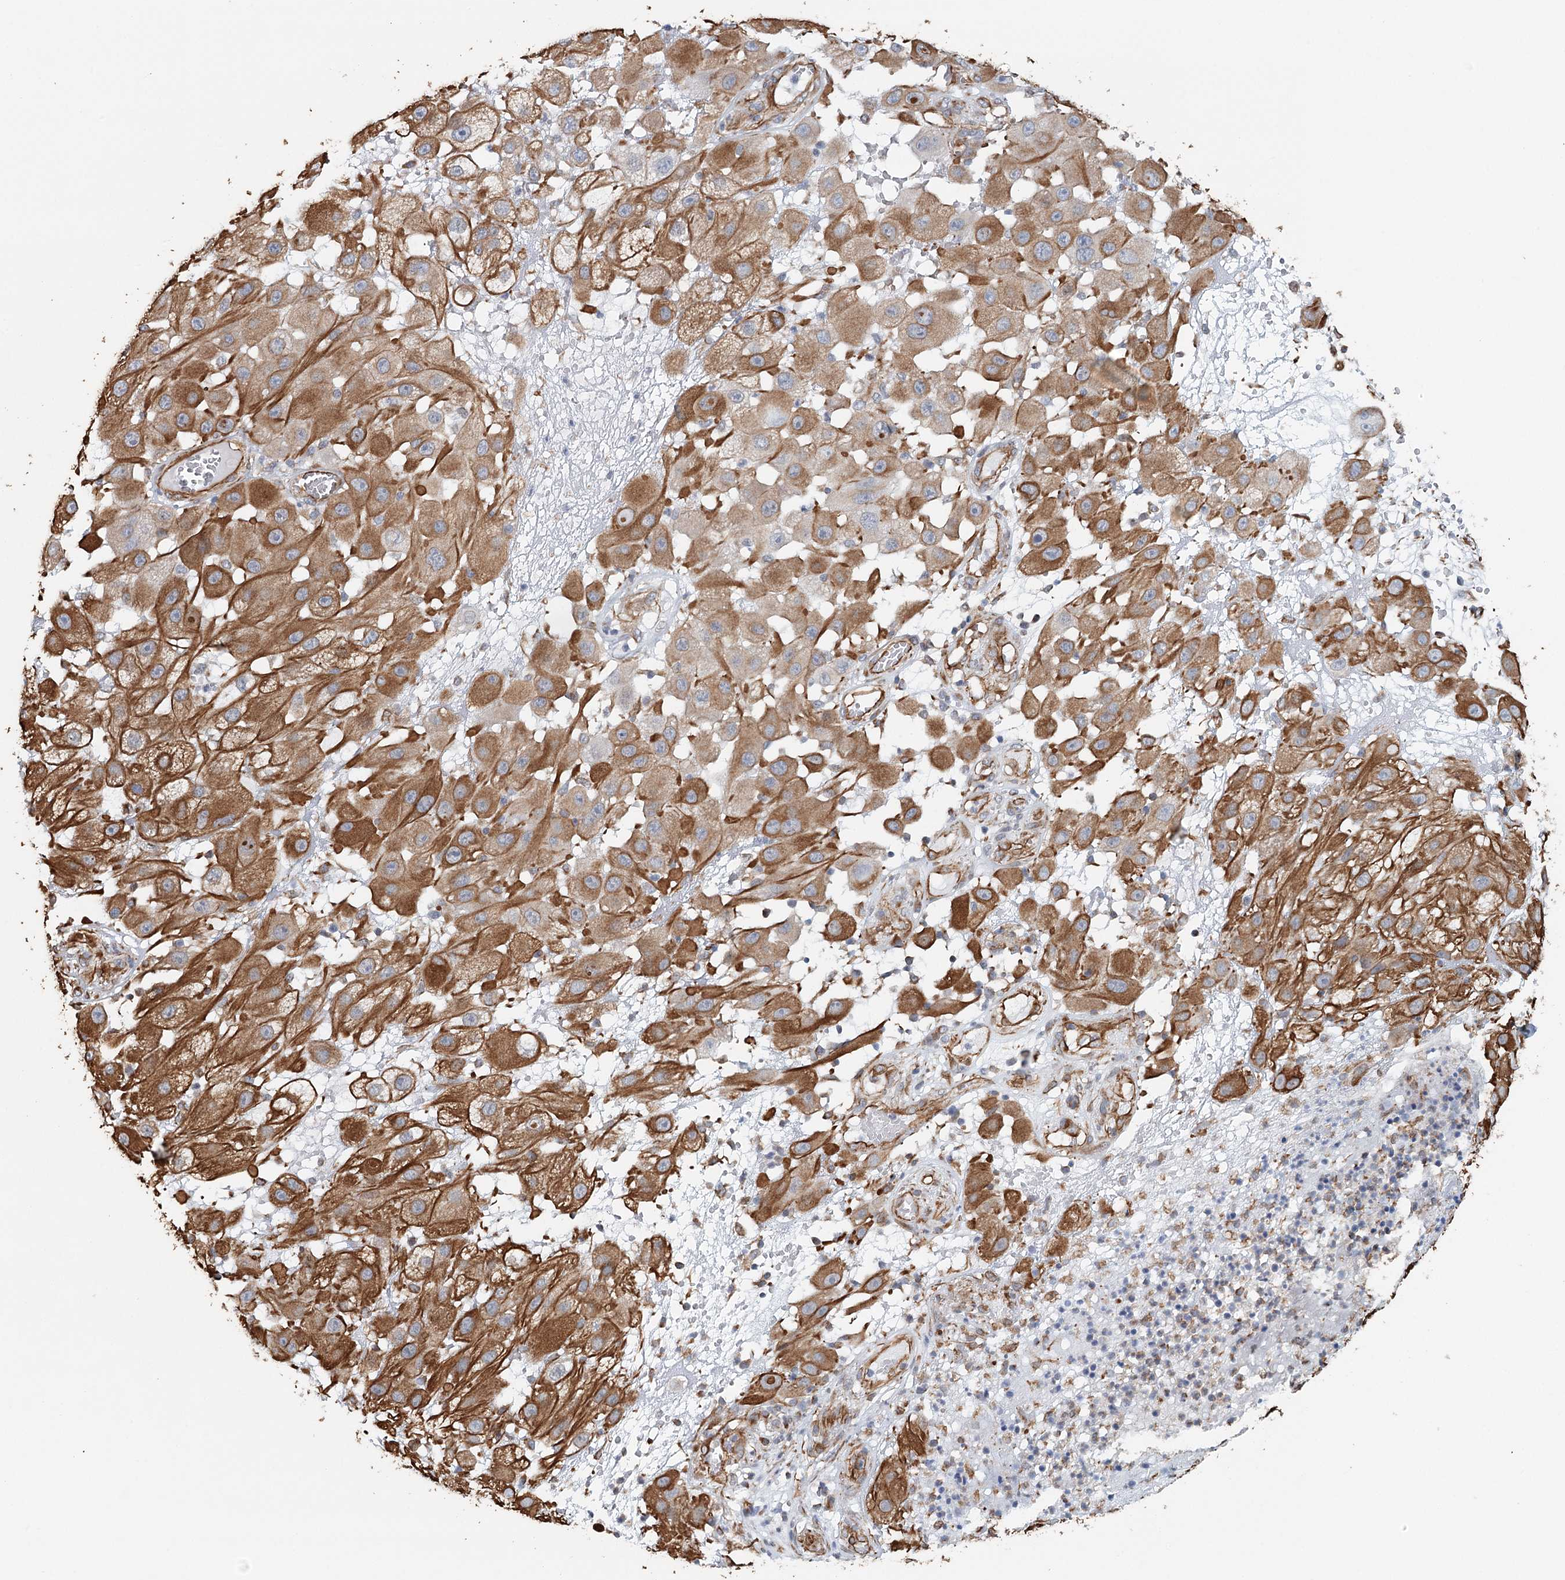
{"staining": {"intensity": "moderate", "quantity": ">75%", "location": "cytoplasmic/membranous"}, "tissue": "melanoma", "cell_type": "Tumor cells", "image_type": "cancer", "snomed": [{"axis": "morphology", "description": "Malignant melanoma, NOS"}, {"axis": "topography", "description": "Skin"}], "caption": "High-magnification brightfield microscopy of malignant melanoma stained with DAB (brown) and counterstained with hematoxylin (blue). tumor cells exhibit moderate cytoplasmic/membranous expression is seen in approximately>75% of cells.", "gene": "SYNPO", "patient": {"sex": "female", "age": 81}}